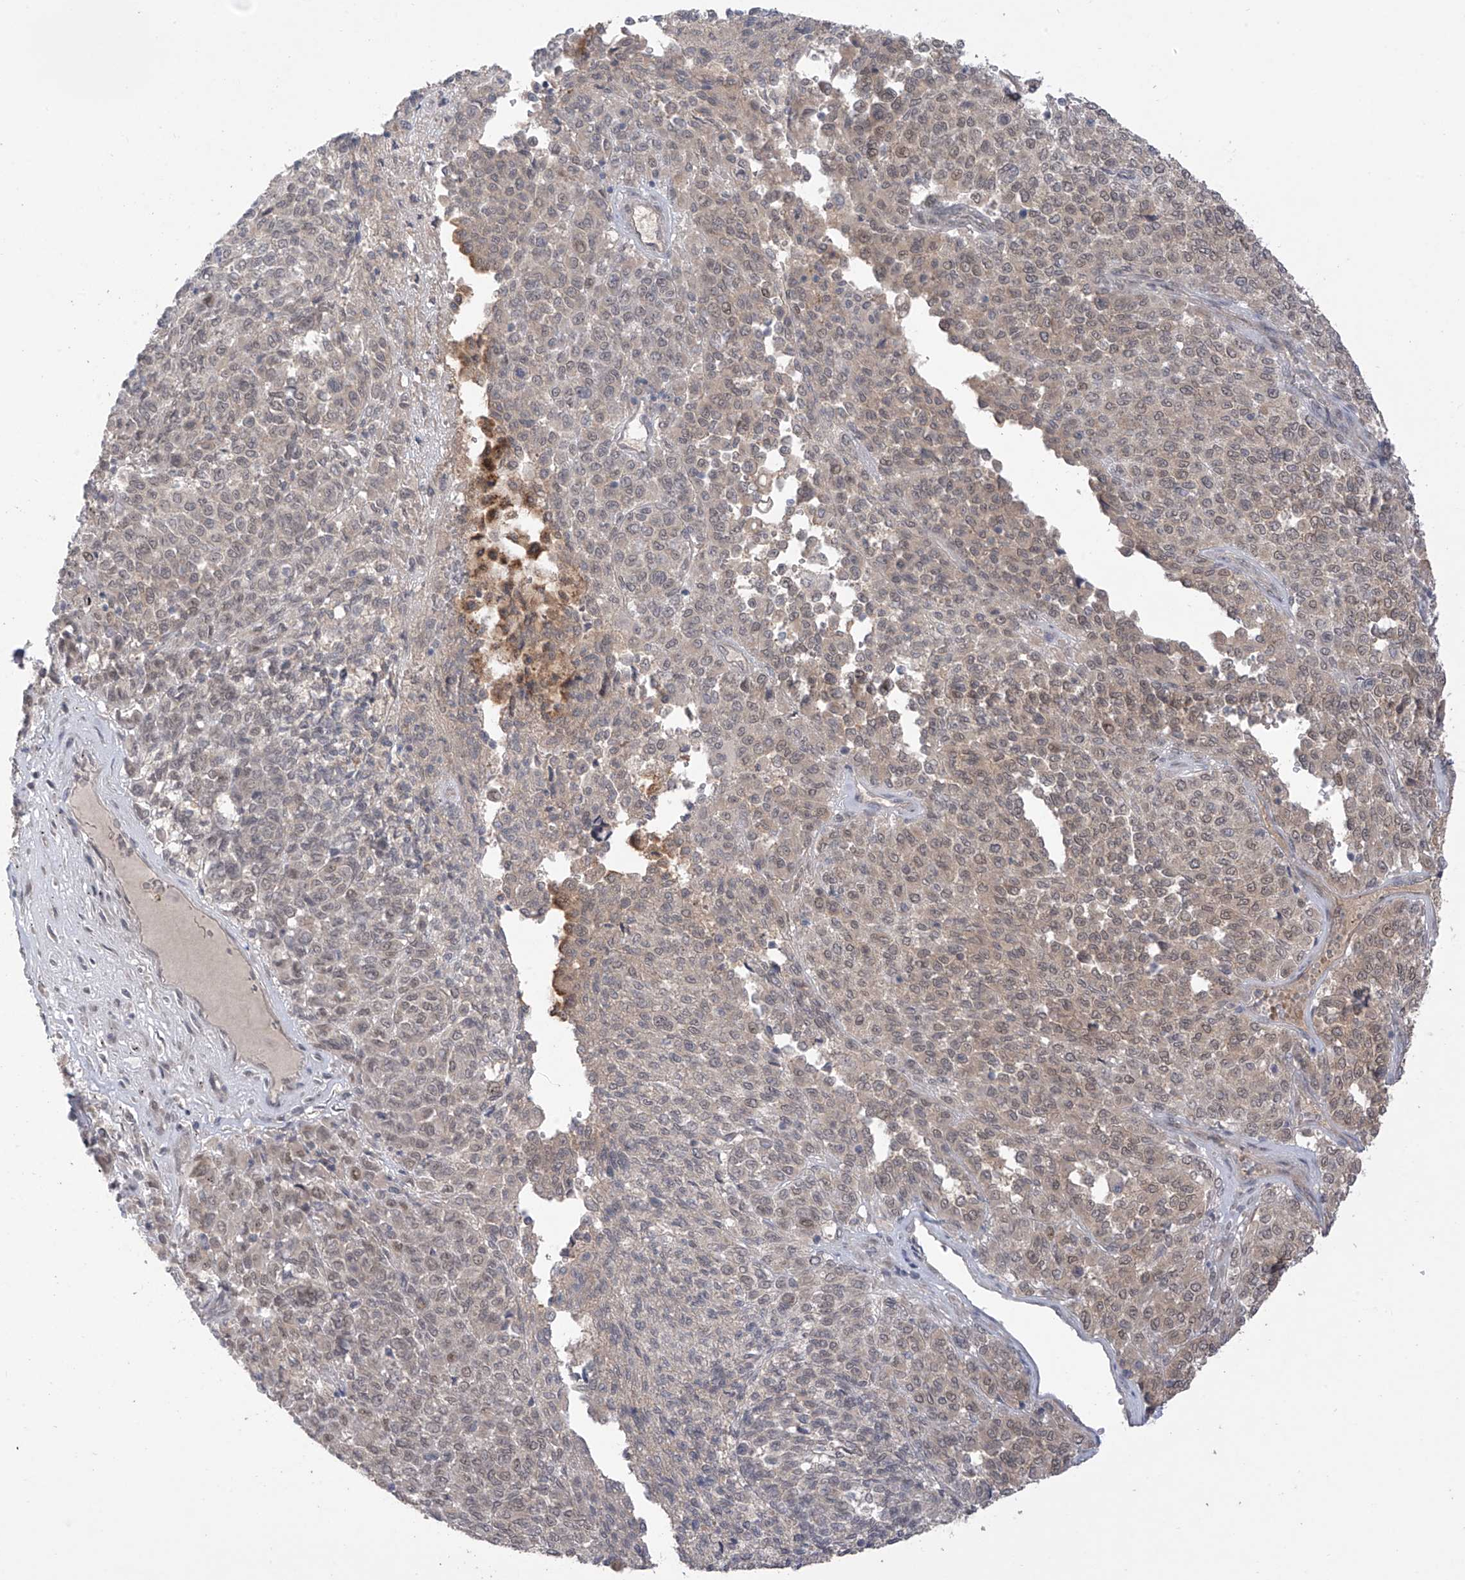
{"staining": {"intensity": "weak", "quantity": ">75%", "location": "nuclear"}, "tissue": "melanoma", "cell_type": "Tumor cells", "image_type": "cancer", "snomed": [{"axis": "morphology", "description": "Malignant melanoma, Metastatic site"}, {"axis": "topography", "description": "Pancreas"}], "caption": "The immunohistochemical stain labels weak nuclear expression in tumor cells of melanoma tissue.", "gene": "OGT", "patient": {"sex": "female", "age": 30}}